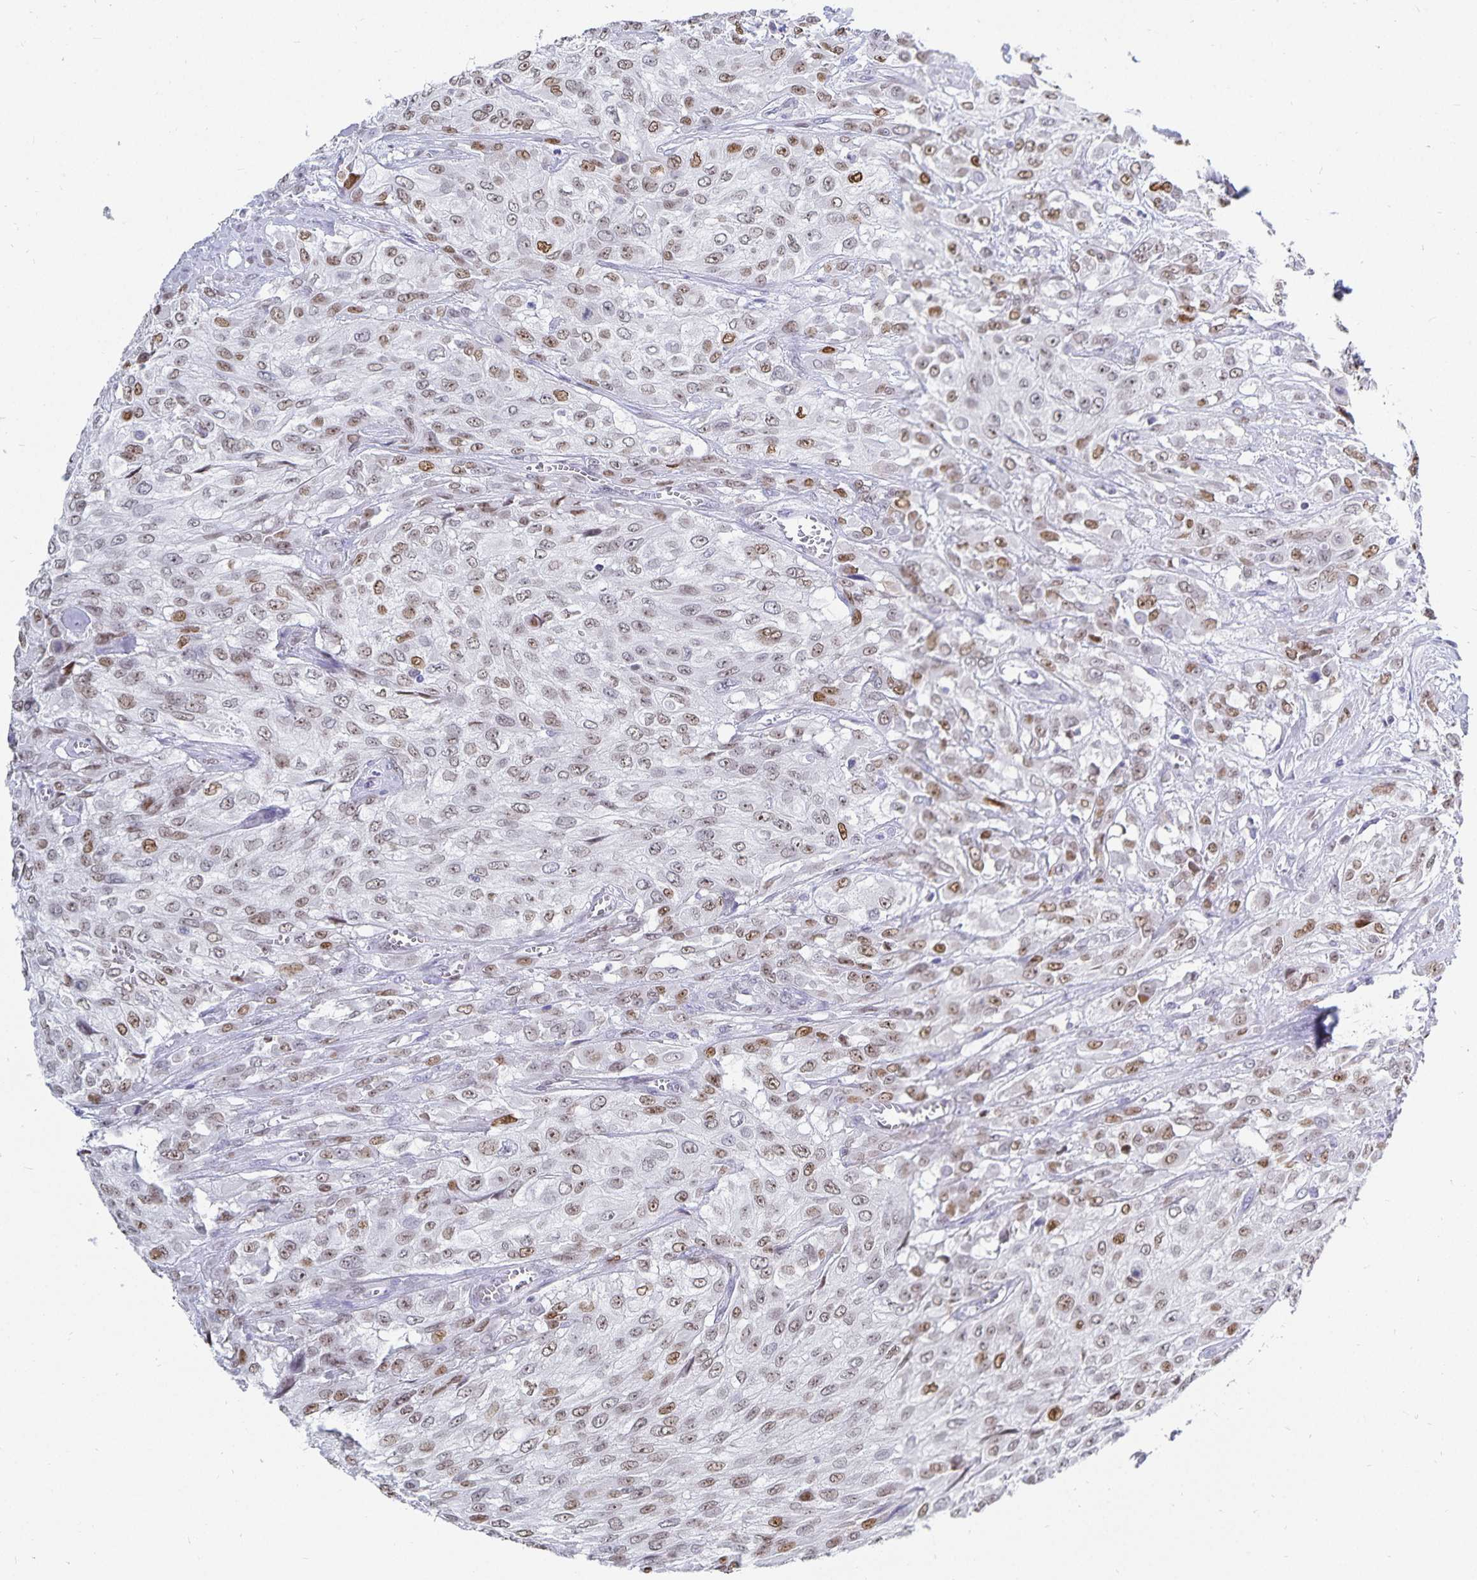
{"staining": {"intensity": "weak", "quantity": "25%-75%", "location": "nuclear"}, "tissue": "urothelial cancer", "cell_type": "Tumor cells", "image_type": "cancer", "snomed": [{"axis": "morphology", "description": "Urothelial carcinoma, High grade"}, {"axis": "topography", "description": "Urinary bladder"}], "caption": "Brown immunohistochemical staining in human urothelial cancer demonstrates weak nuclear expression in about 25%-75% of tumor cells. Immunohistochemistry (ihc) stains the protein in brown and the nuclei are stained blue.", "gene": "HMGB3", "patient": {"sex": "male", "age": 57}}